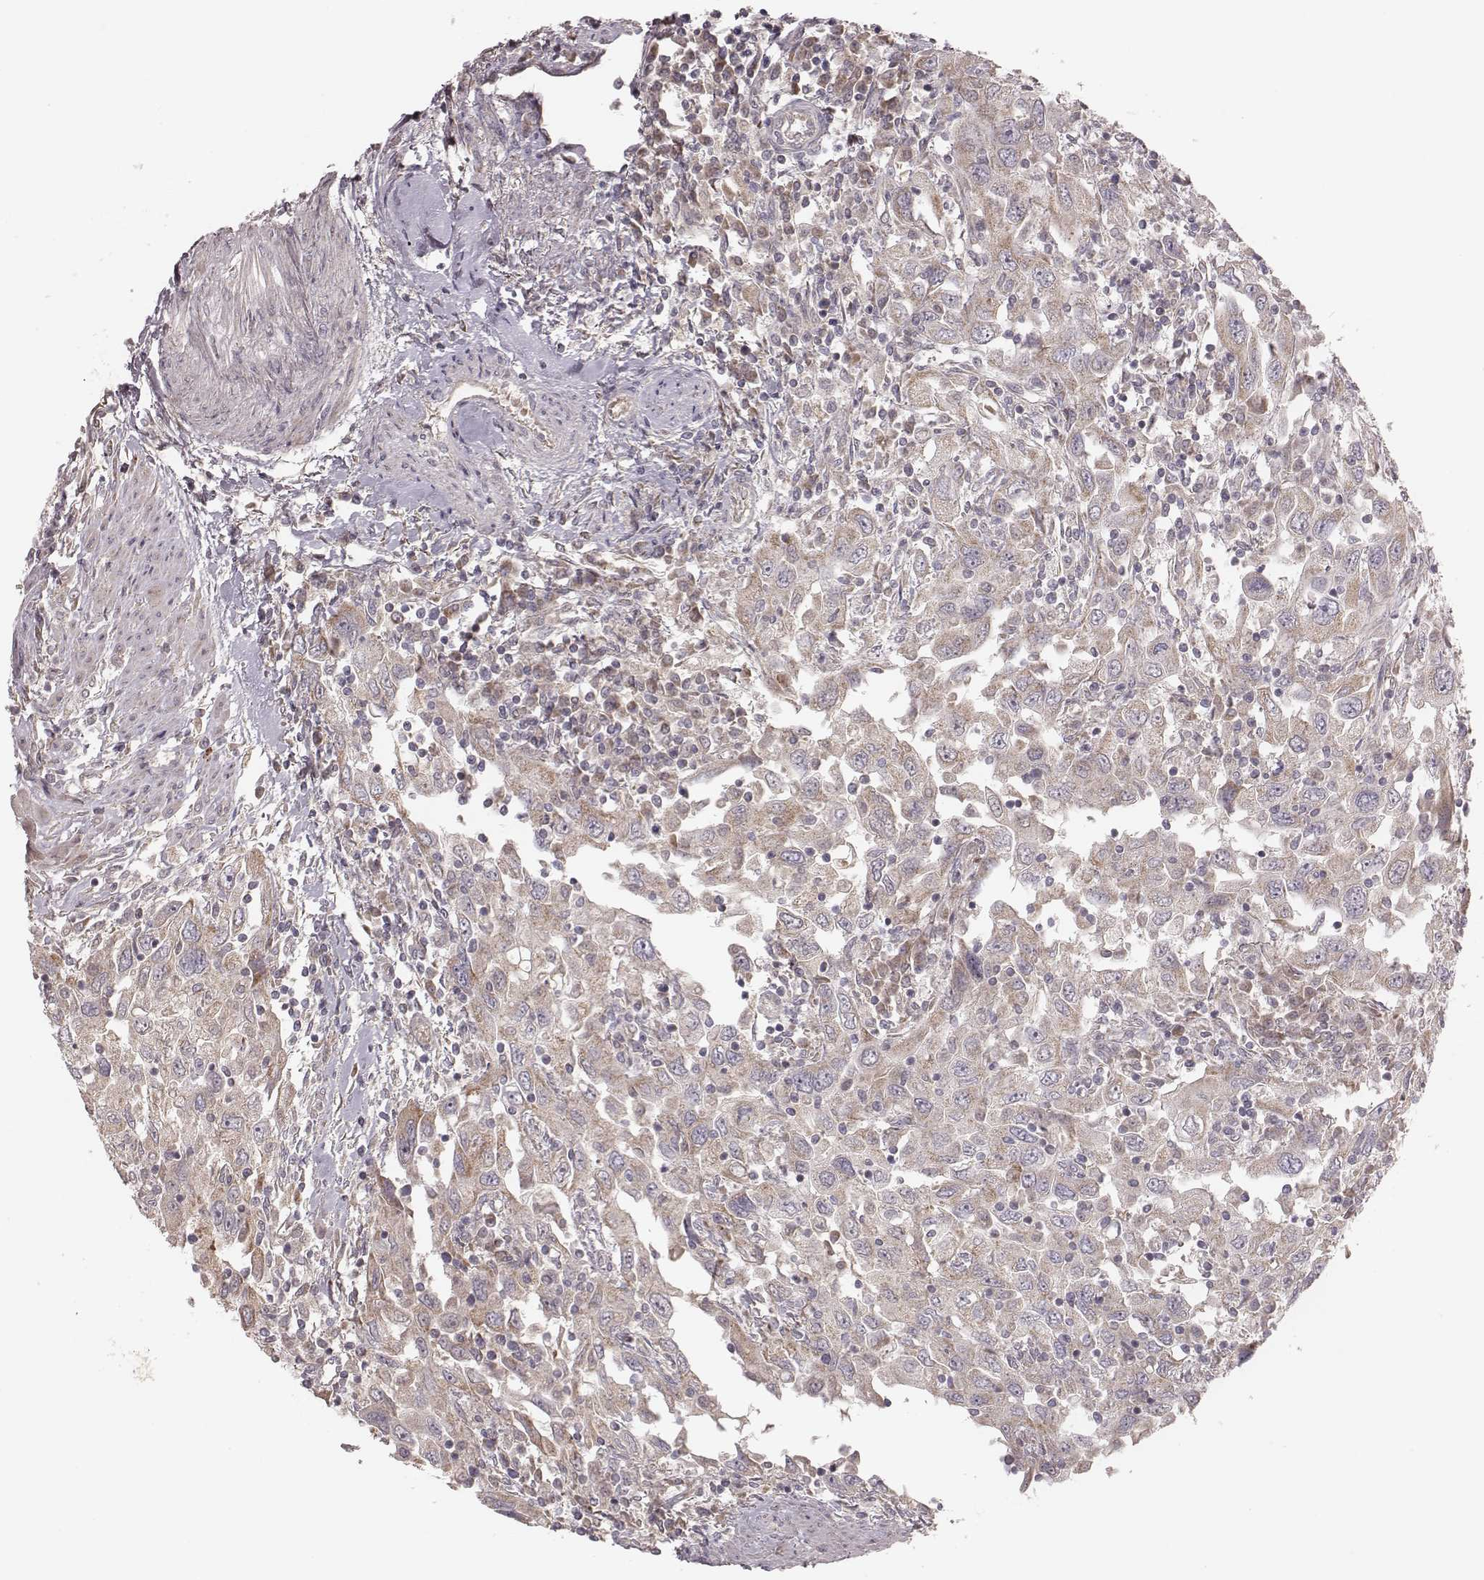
{"staining": {"intensity": "weak", "quantity": "25%-75%", "location": "cytoplasmic/membranous"}, "tissue": "urothelial cancer", "cell_type": "Tumor cells", "image_type": "cancer", "snomed": [{"axis": "morphology", "description": "Urothelial carcinoma, High grade"}, {"axis": "topography", "description": "Urinary bladder"}], "caption": "Weak cytoplasmic/membranous protein positivity is appreciated in about 25%-75% of tumor cells in urothelial carcinoma (high-grade).", "gene": "MRPS27", "patient": {"sex": "male", "age": 76}}